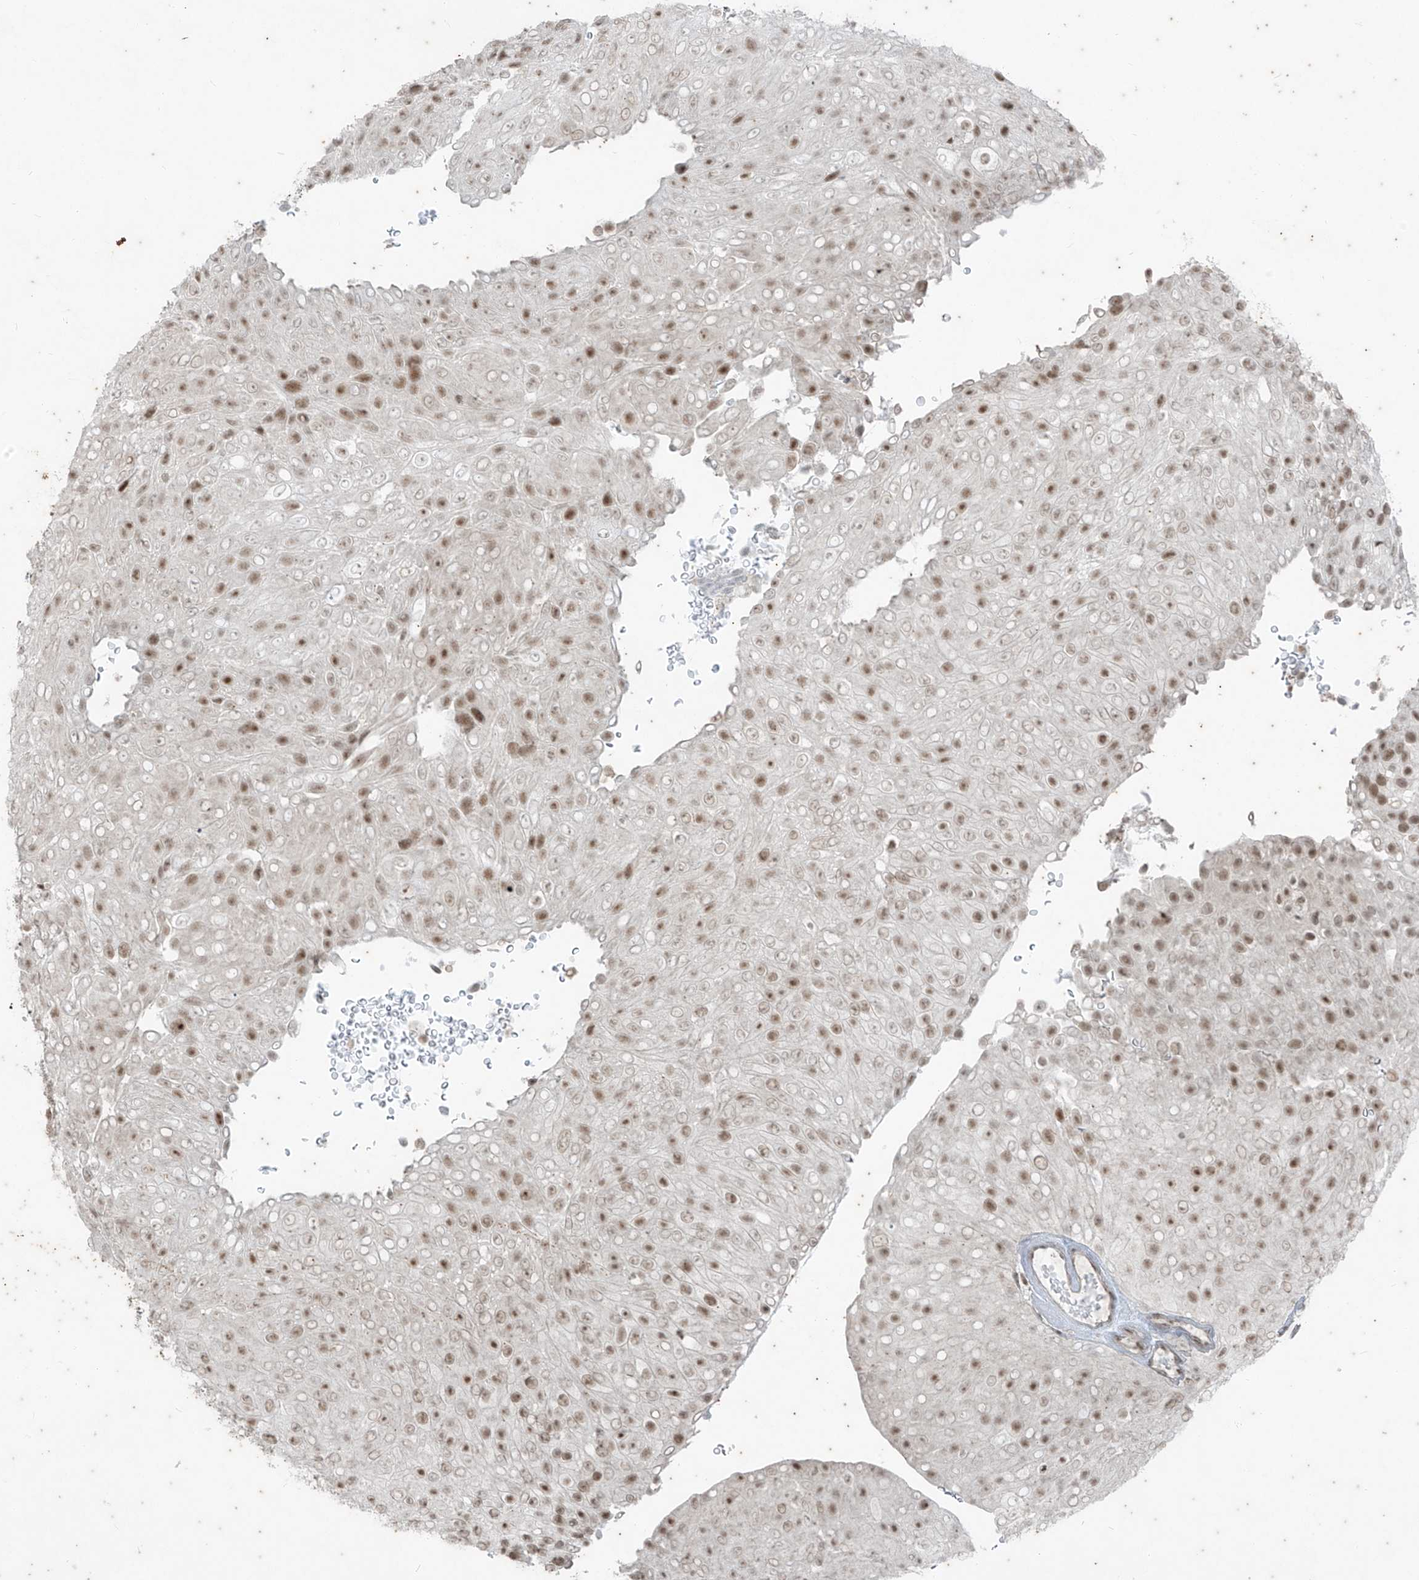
{"staining": {"intensity": "strong", "quantity": "25%-75%", "location": "nuclear"}, "tissue": "urothelial cancer", "cell_type": "Tumor cells", "image_type": "cancer", "snomed": [{"axis": "morphology", "description": "Urothelial carcinoma, Low grade"}, {"axis": "topography", "description": "Urinary bladder"}], "caption": "This photomicrograph demonstrates IHC staining of urothelial carcinoma (low-grade), with high strong nuclear expression in about 25%-75% of tumor cells.", "gene": "ZNF354B", "patient": {"sex": "male", "age": 78}}